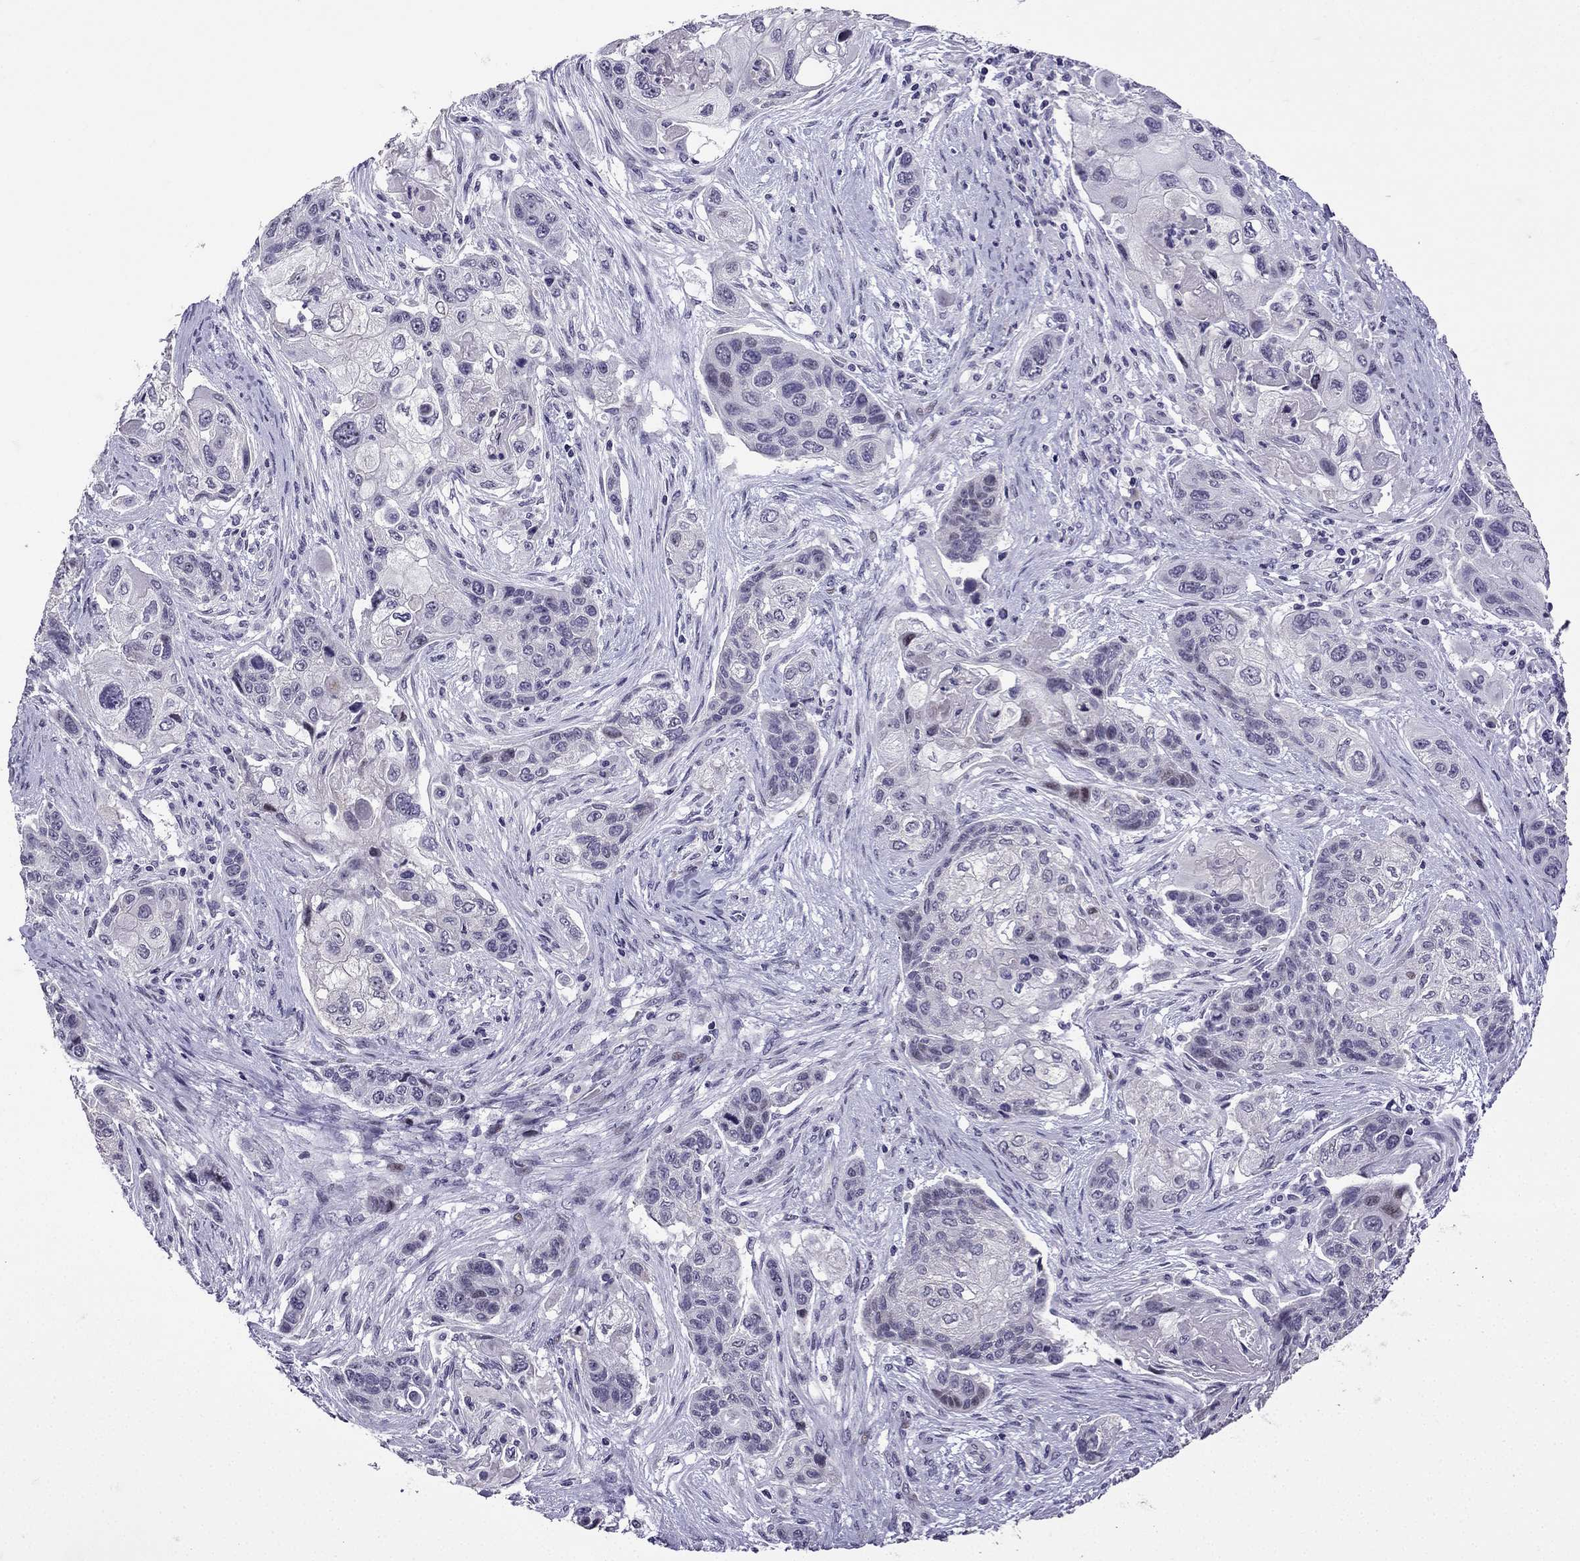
{"staining": {"intensity": "negative", "quantity": "none", "location": "none"}, "tissue": "lung cancer", "cell_type": "Tumor cells", "image_type": "cancer", "snomed": [{"axis": "morphology", "description": "Squamous cell carcinoma, NOS"}, {"axis": "topography", "description": "Lung"}], "caption": "Tumor cells are negative for brown protein staining in lung cancer (squamous cell carcinoma).", "gene": "TTN", "patient": {"sex": "male", "age": 69}}